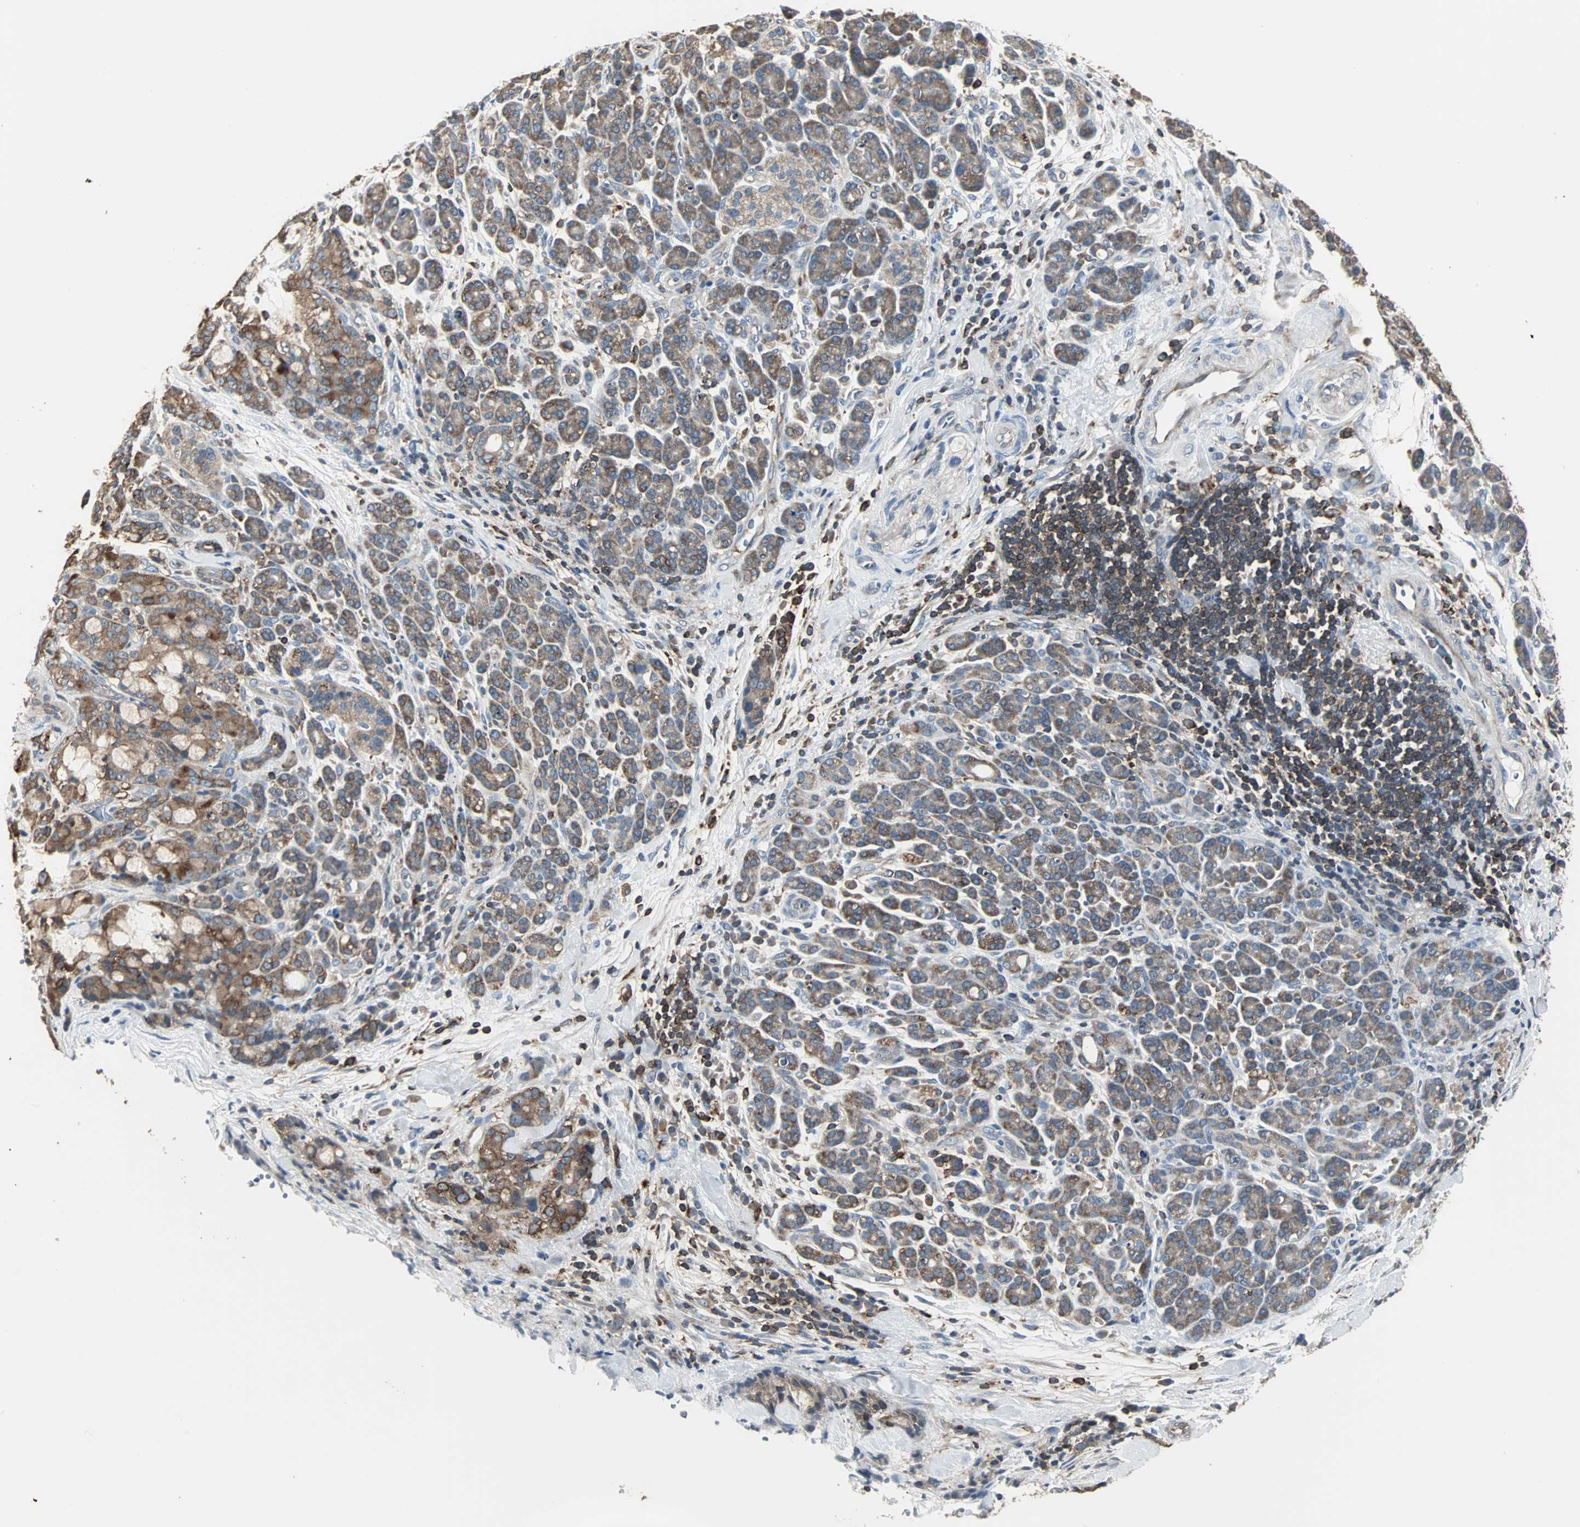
{"staining": {"intensity": "moderate", "quantity": ">75%", "location": "cytoplasmic/membranous"}, "tissue": "pancreatic cancer", "cell_type": "Tumor cells", "image_type": "cancer", "snomed": [{"axis": "morphology", "description": "Adenocarcinoma, NOS"}, {"axis": "topography", "description": "Pancreas"}], "caption": "This is an image of IHC staining of pancreatic cancer (adenocarcinoma), which shows moderate positivity in the cytoplasmic/membranous of tumor cells.", "gene": "LRRFIP1", "patient": {"sex": "female", "age": 73}}